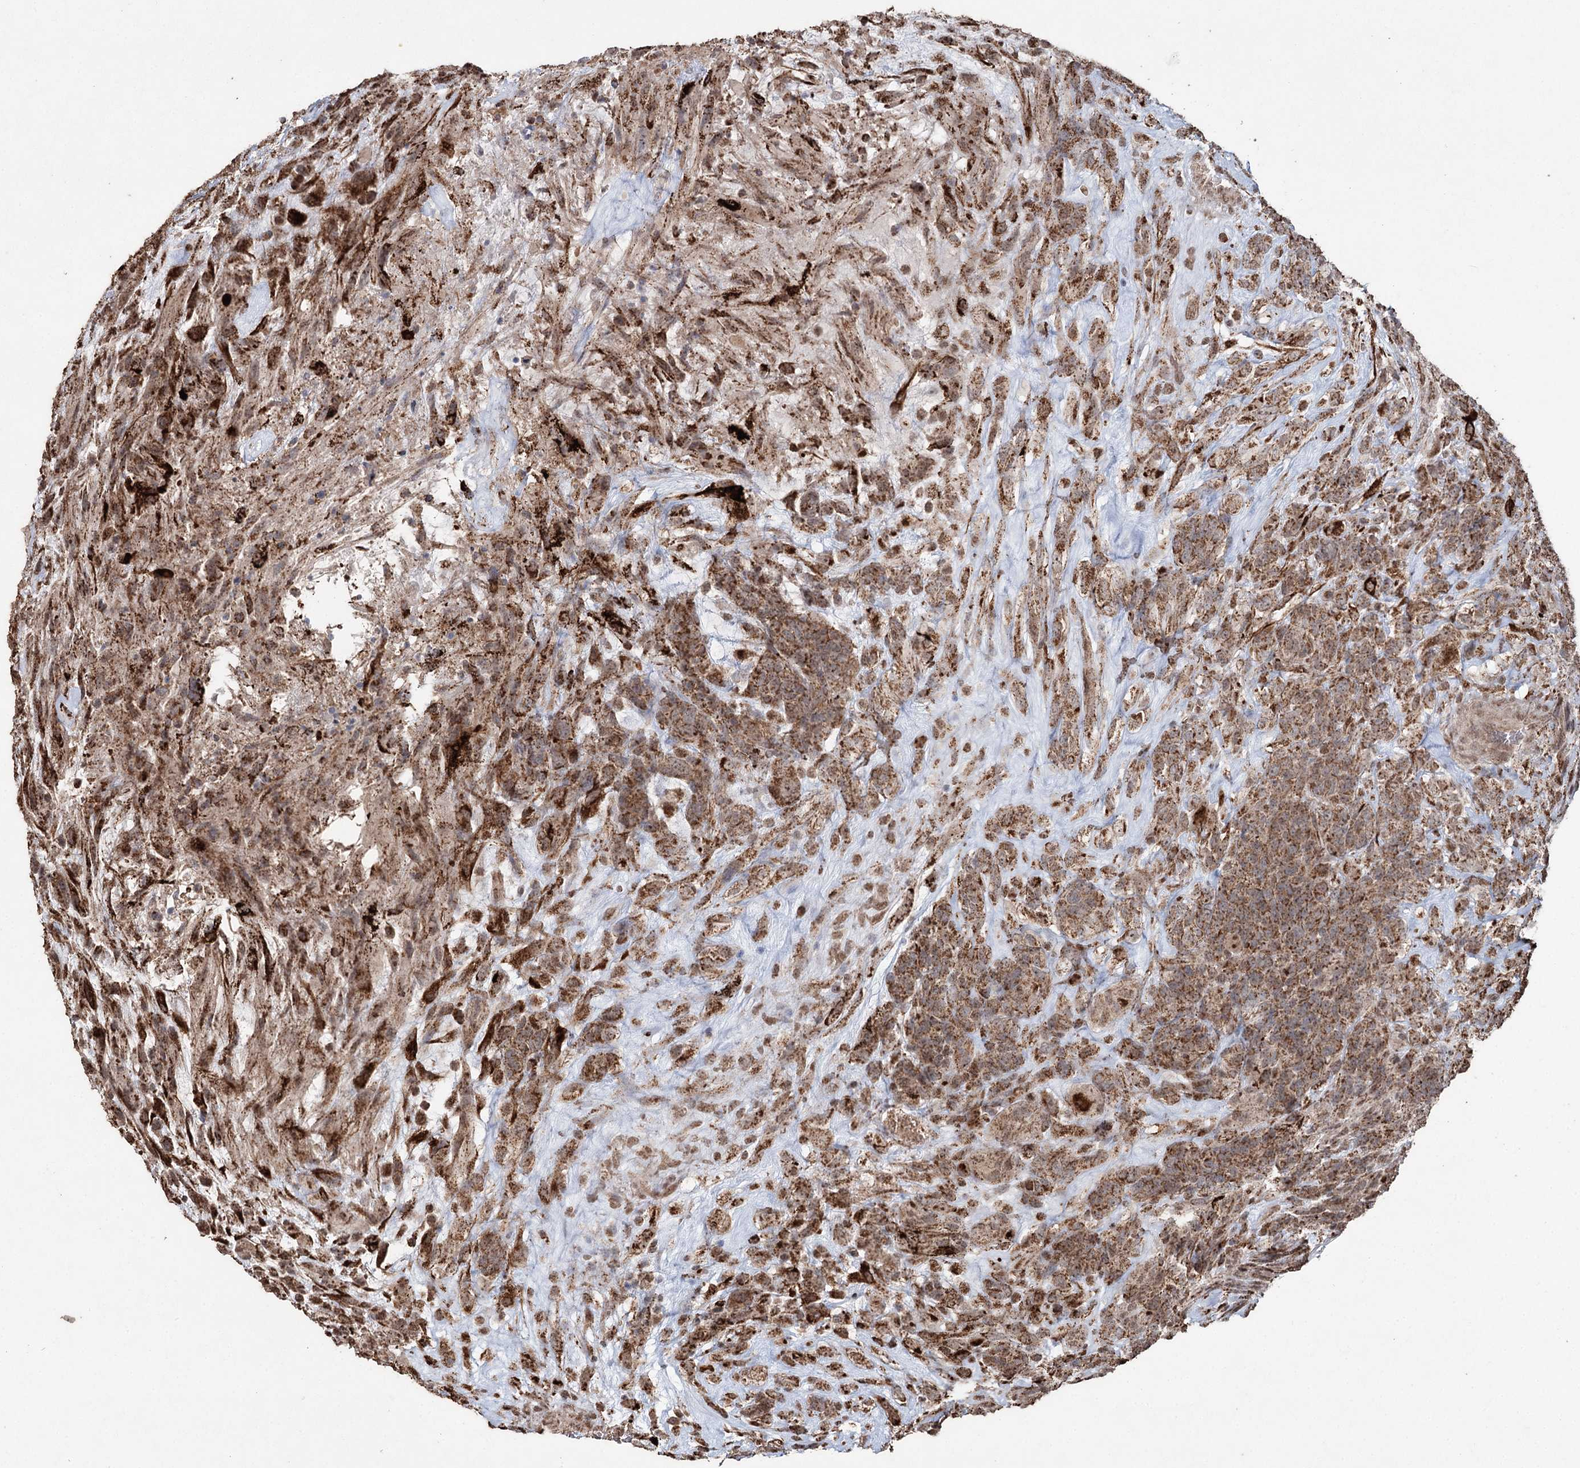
{"staining": {"intensity": "moderate", "quantity": ">75%", "location": "cytoplasmic/membranous"}, "tissue": "glioma", "cell_type": "Tumor cells", "image_type": "cancer", "snomed": [{"axis": "morphology", "description": "Glioma, malignant, High grade"}, {"axis": "topography", "description": "Brain"}], "caption": "Immunohistochemical staining of human malignant high-grade glioma reveals medium levels of moderate cytoplasmic/membranous protein staining in about >75% of tumor cells.", "gene": "SLF2", "patient": {"sex": "male", "age": 61}}